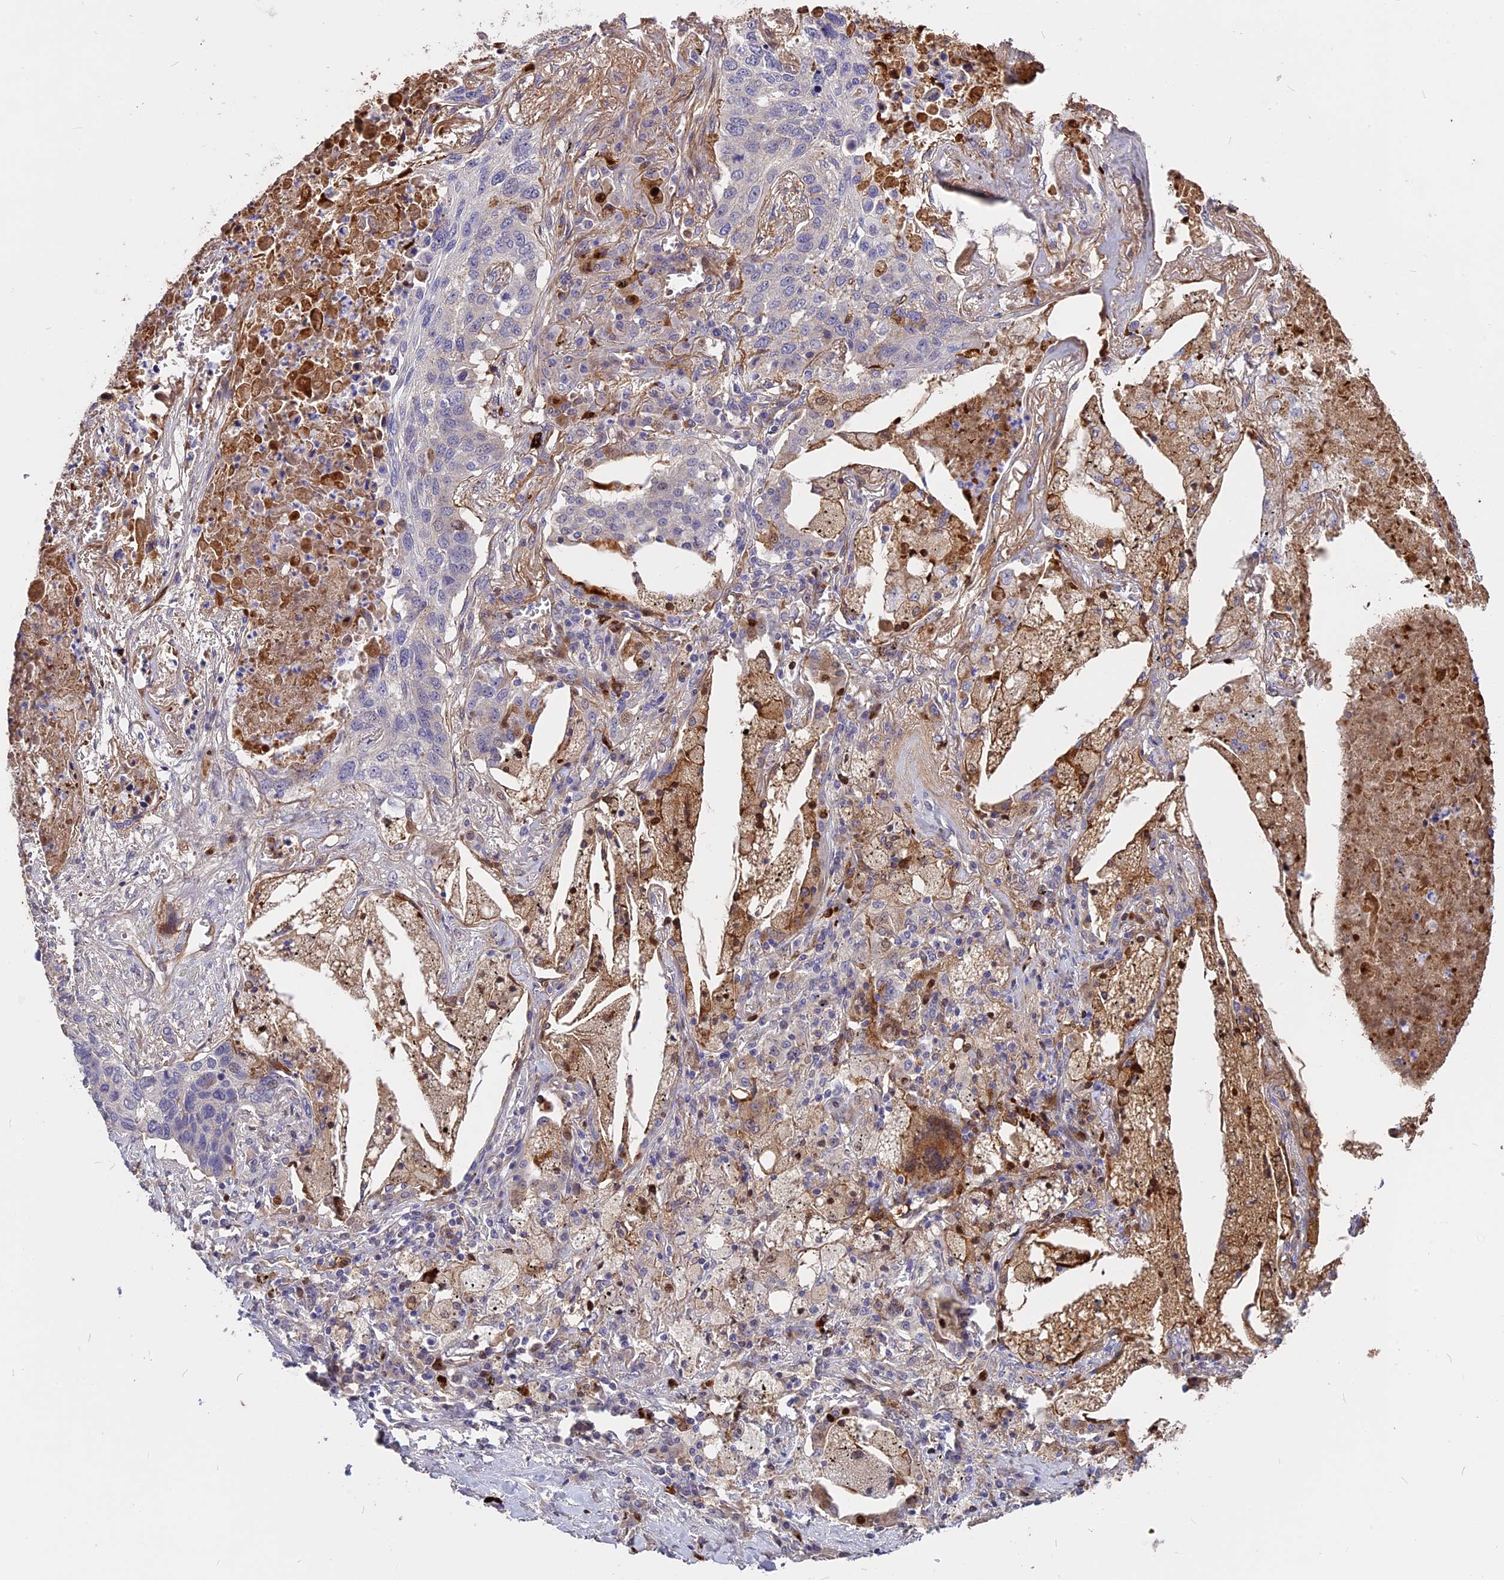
{"staining": {"intensity": "negative", "quantity": "none", "location": "none"}, "tissue": "lung cancer", "cell_type": "Tumor cells", "image_type": "cancer", "snomed": [{"axis": "morphology", "description": "Squamous cell carcinoma, NOS"}, {"axis": "topography", "description": "Lung"}], "caption": "Histopathology image shows no significant protein staining in tumor cells of lung cancer.", "gene": "MFSD2A", "patient": {"sex": "female", "age": 63}}